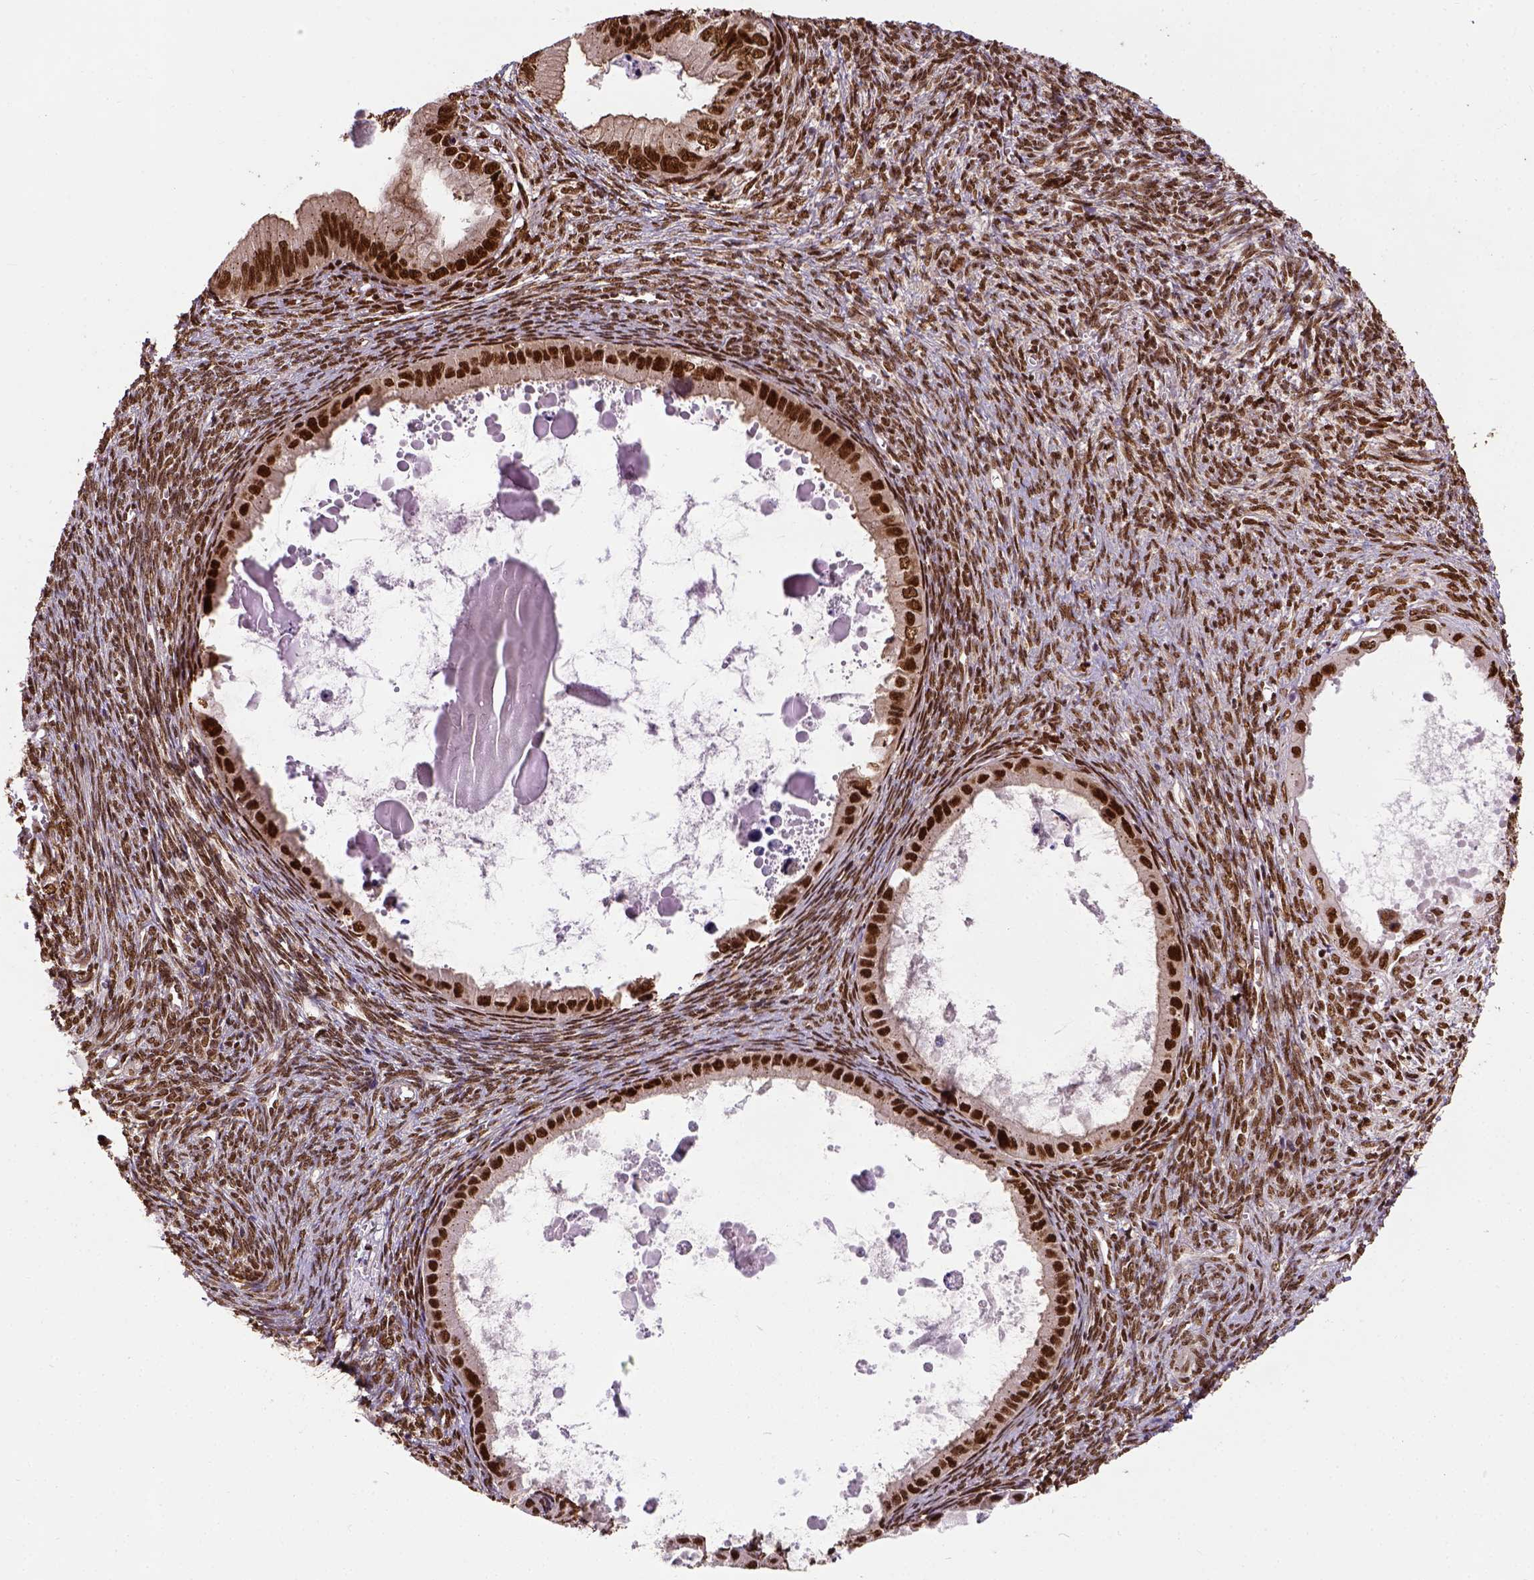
{"staining": {"intensity": "strong", "quantity": ">75%", "location": "nuclear"}, "tissue": "ovarian cancer", "cell_type": "Tumor cells", "image_type": "cancer", "snomed": [{"axis": "morphology", "description": "Cystadenocarcinoma, mucinous, NOS"}, {"axis": "topography", "description": "Ovary"}], "caption": "This is an image of immunohistochemistry staining of mucinous cystadenocarcinoma (ovarian), which shows strong expression in the nuclear of tumor cells.", "gene": "NACC1", "patient": {"sex": "female", "age": 64}}